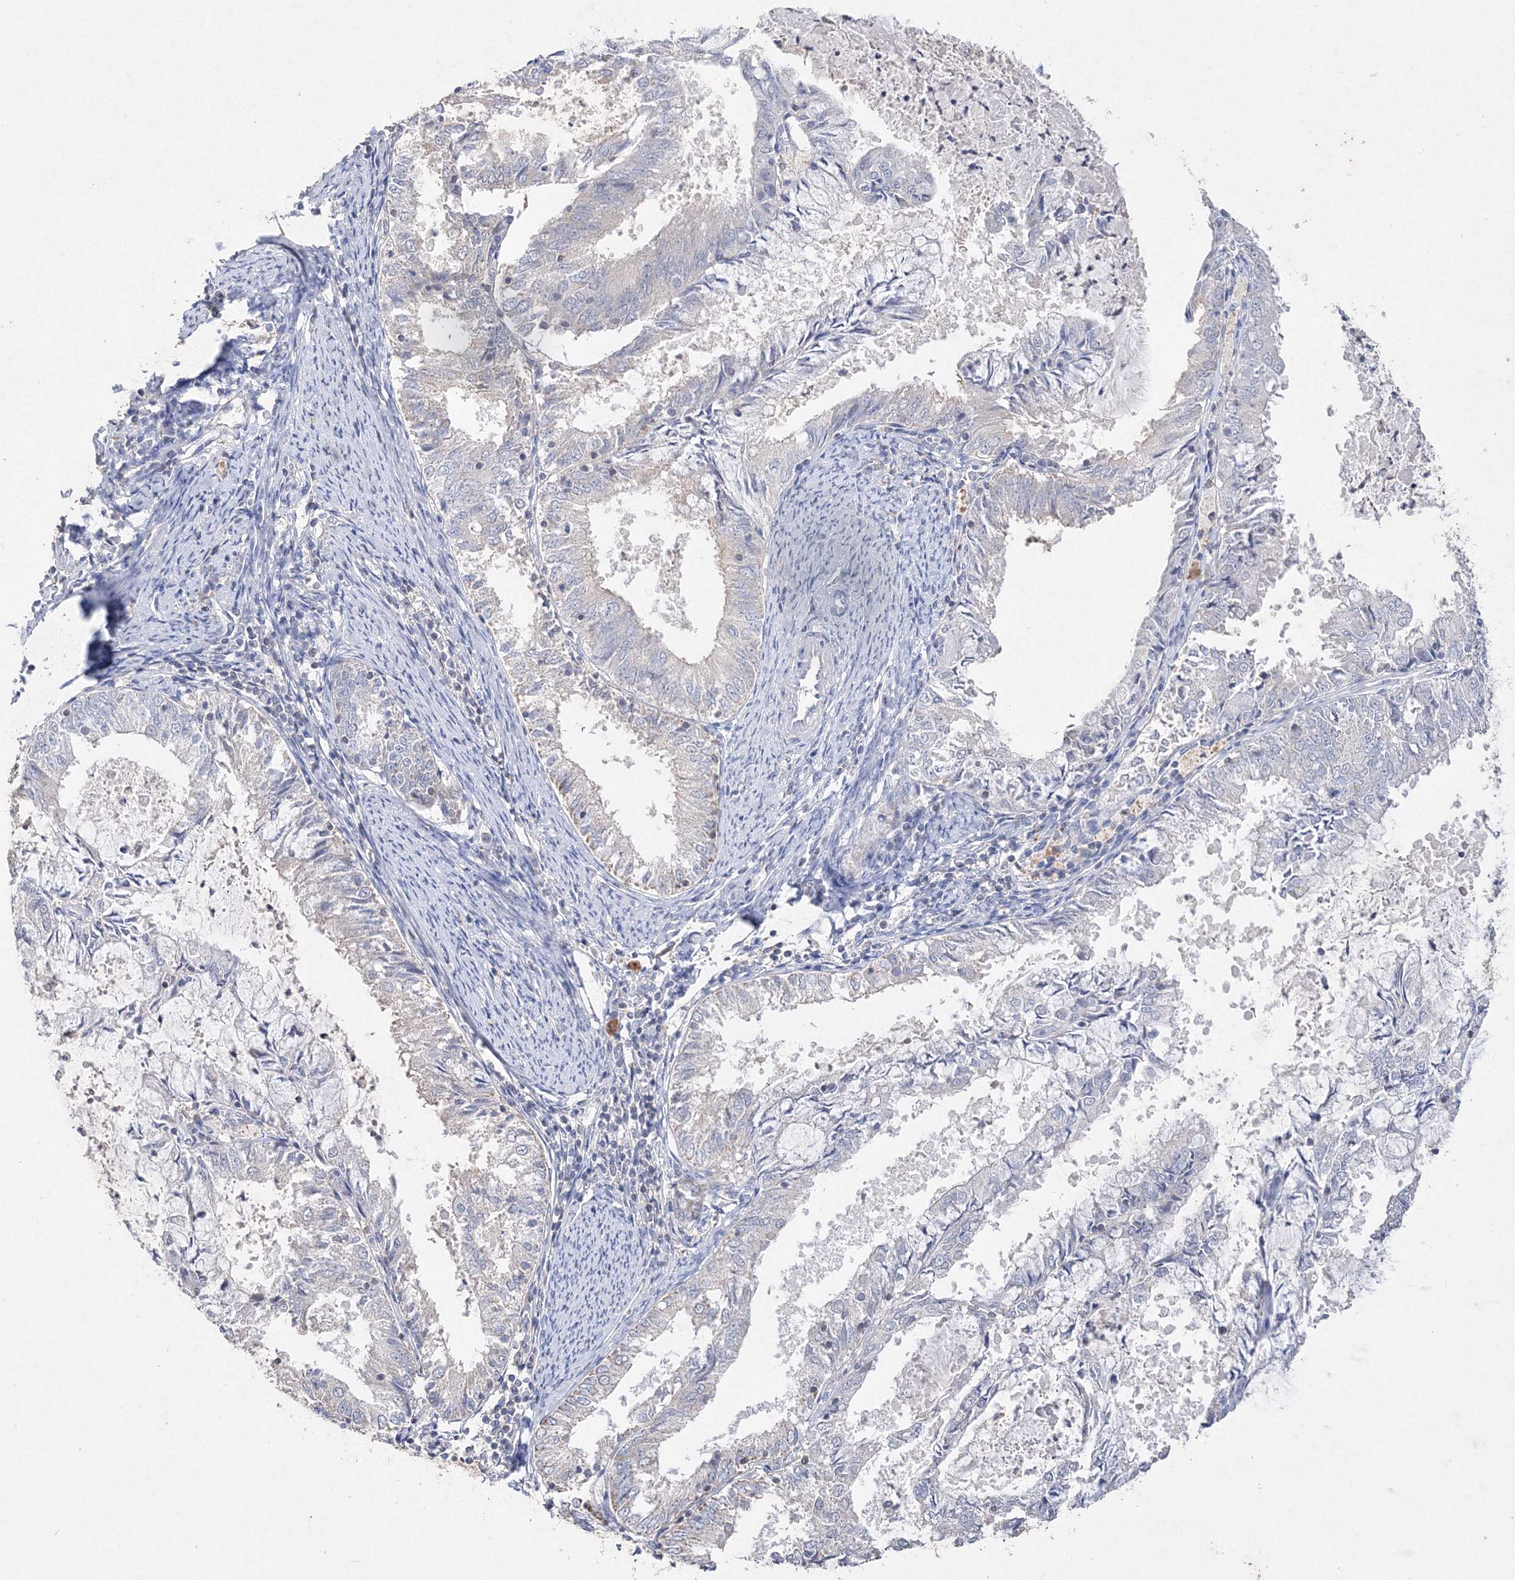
{"staining": {"intensity": "negative", "quantity": "none", "location": "none"}, "tissue": "endometrial cancer", "cell_type": "Tumor cells", "image_type": "cancer", "snomed": [{"axis": "morphology", "description": "Adenocarcinoma, NOS"}, {"axis": "topography", "description": "Endometrium"}], "caption": "Micrograph shows no significant protein staining in tumor cells of endometrial cancer. (Stains: DAB (3,3'-diaminobenzidine) immunohistochemistry (IHC) with hematoxylin counter stain, Microscopy: brightfield microscopy at high magnification).", "gene": "GLS", "patient": {"sex": "female", "age": 57}}